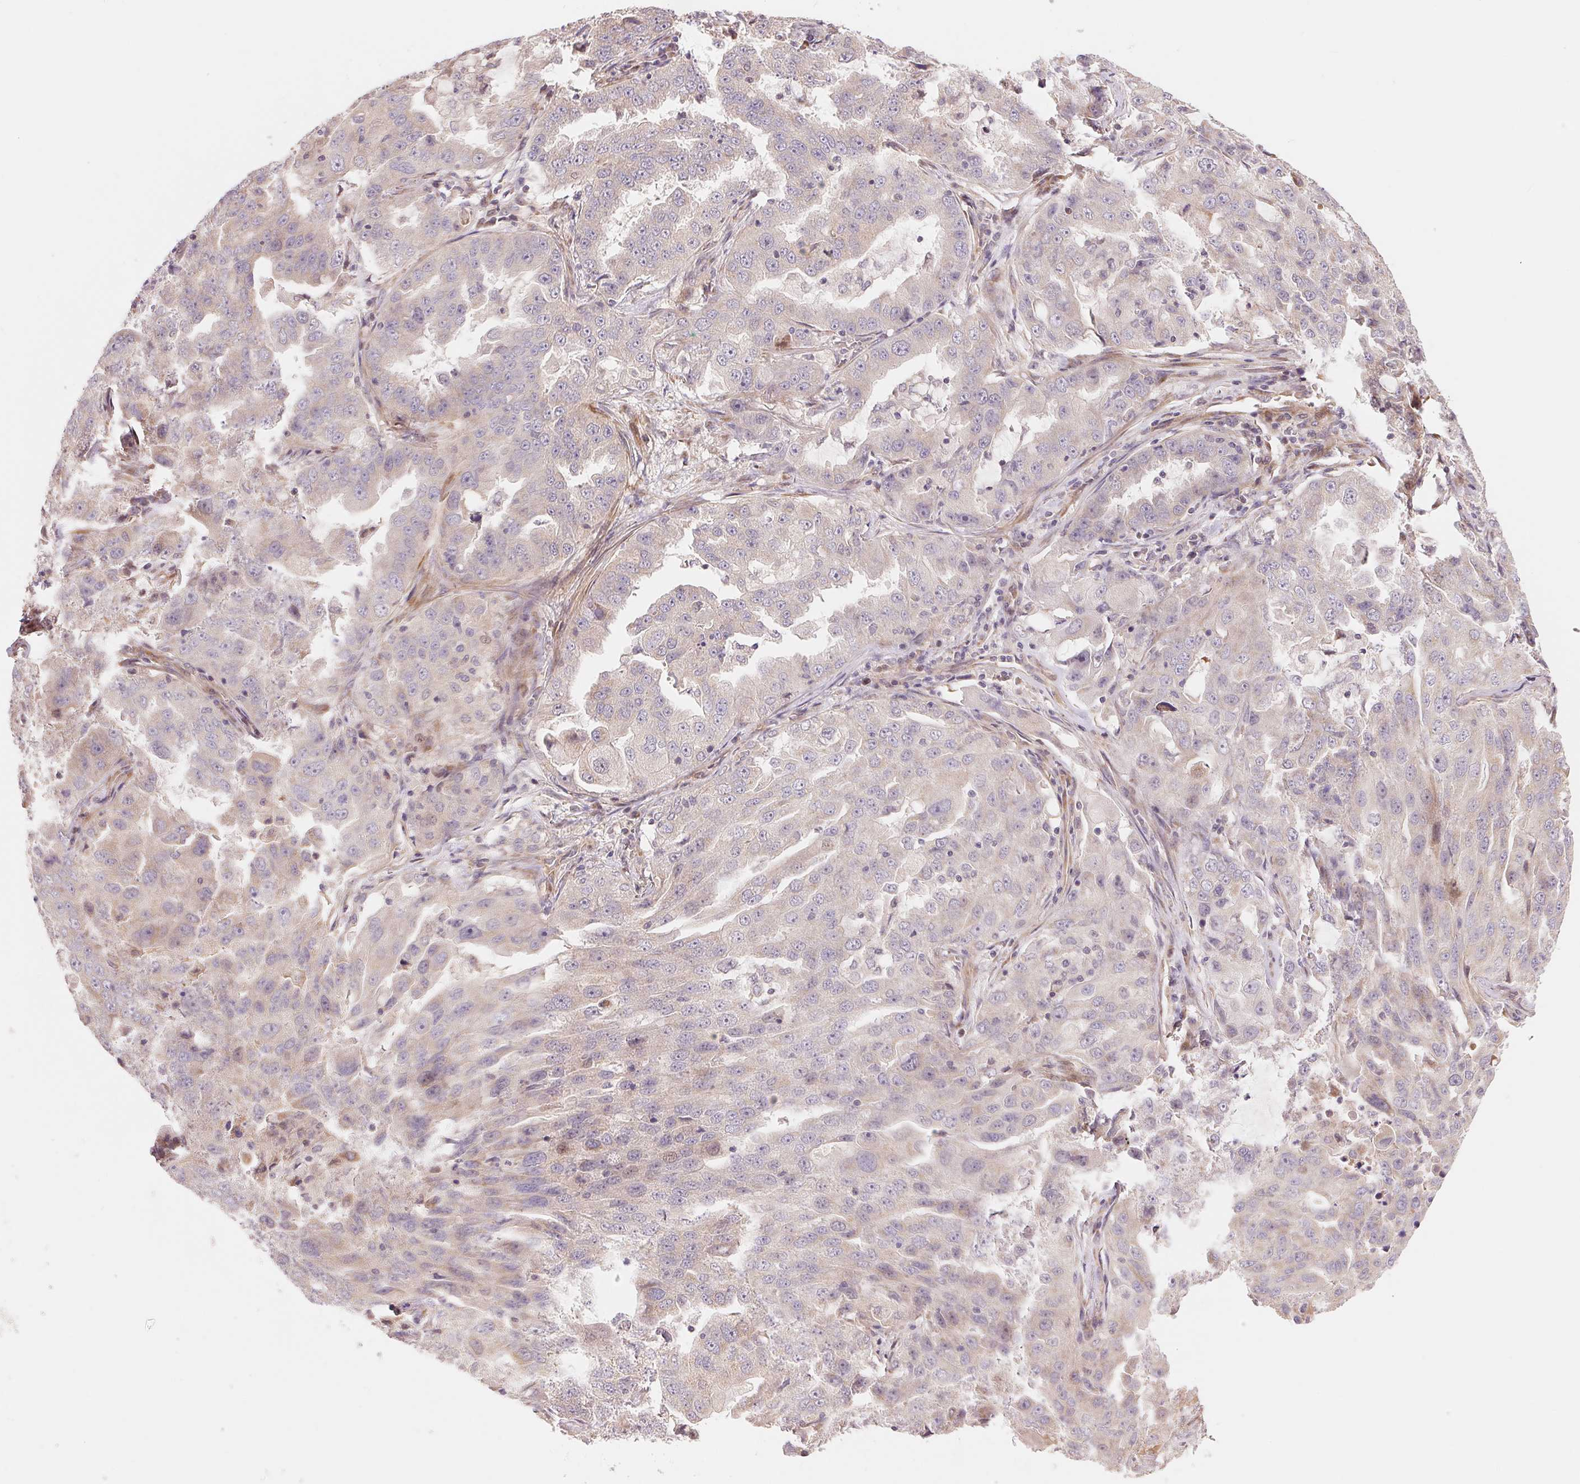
{"staining": {"intensity": "negative", "quantity": "none", "location": "none"}, "tissue": "lung cancer", "cell_type": "Tumor cells", "image_type": "cancer", "snomed": [{"axis": "morphology", "description": "Adenocarcinoma, NOS"}, {"axis": "topography", "description": "Lung"}], "caption": "Protein analysis of lung adenocarcinoma shows no significant positivity in tumor cells. The staining was performed using DAB (3,3'-diaminobenzidine) to visualize the protein expression in brown, while the nuclei were stained in blue with hematoxylin (Magnification: 20x).", "gene": "TNIP2", "patient": {"sex": "female", "age": 61}}